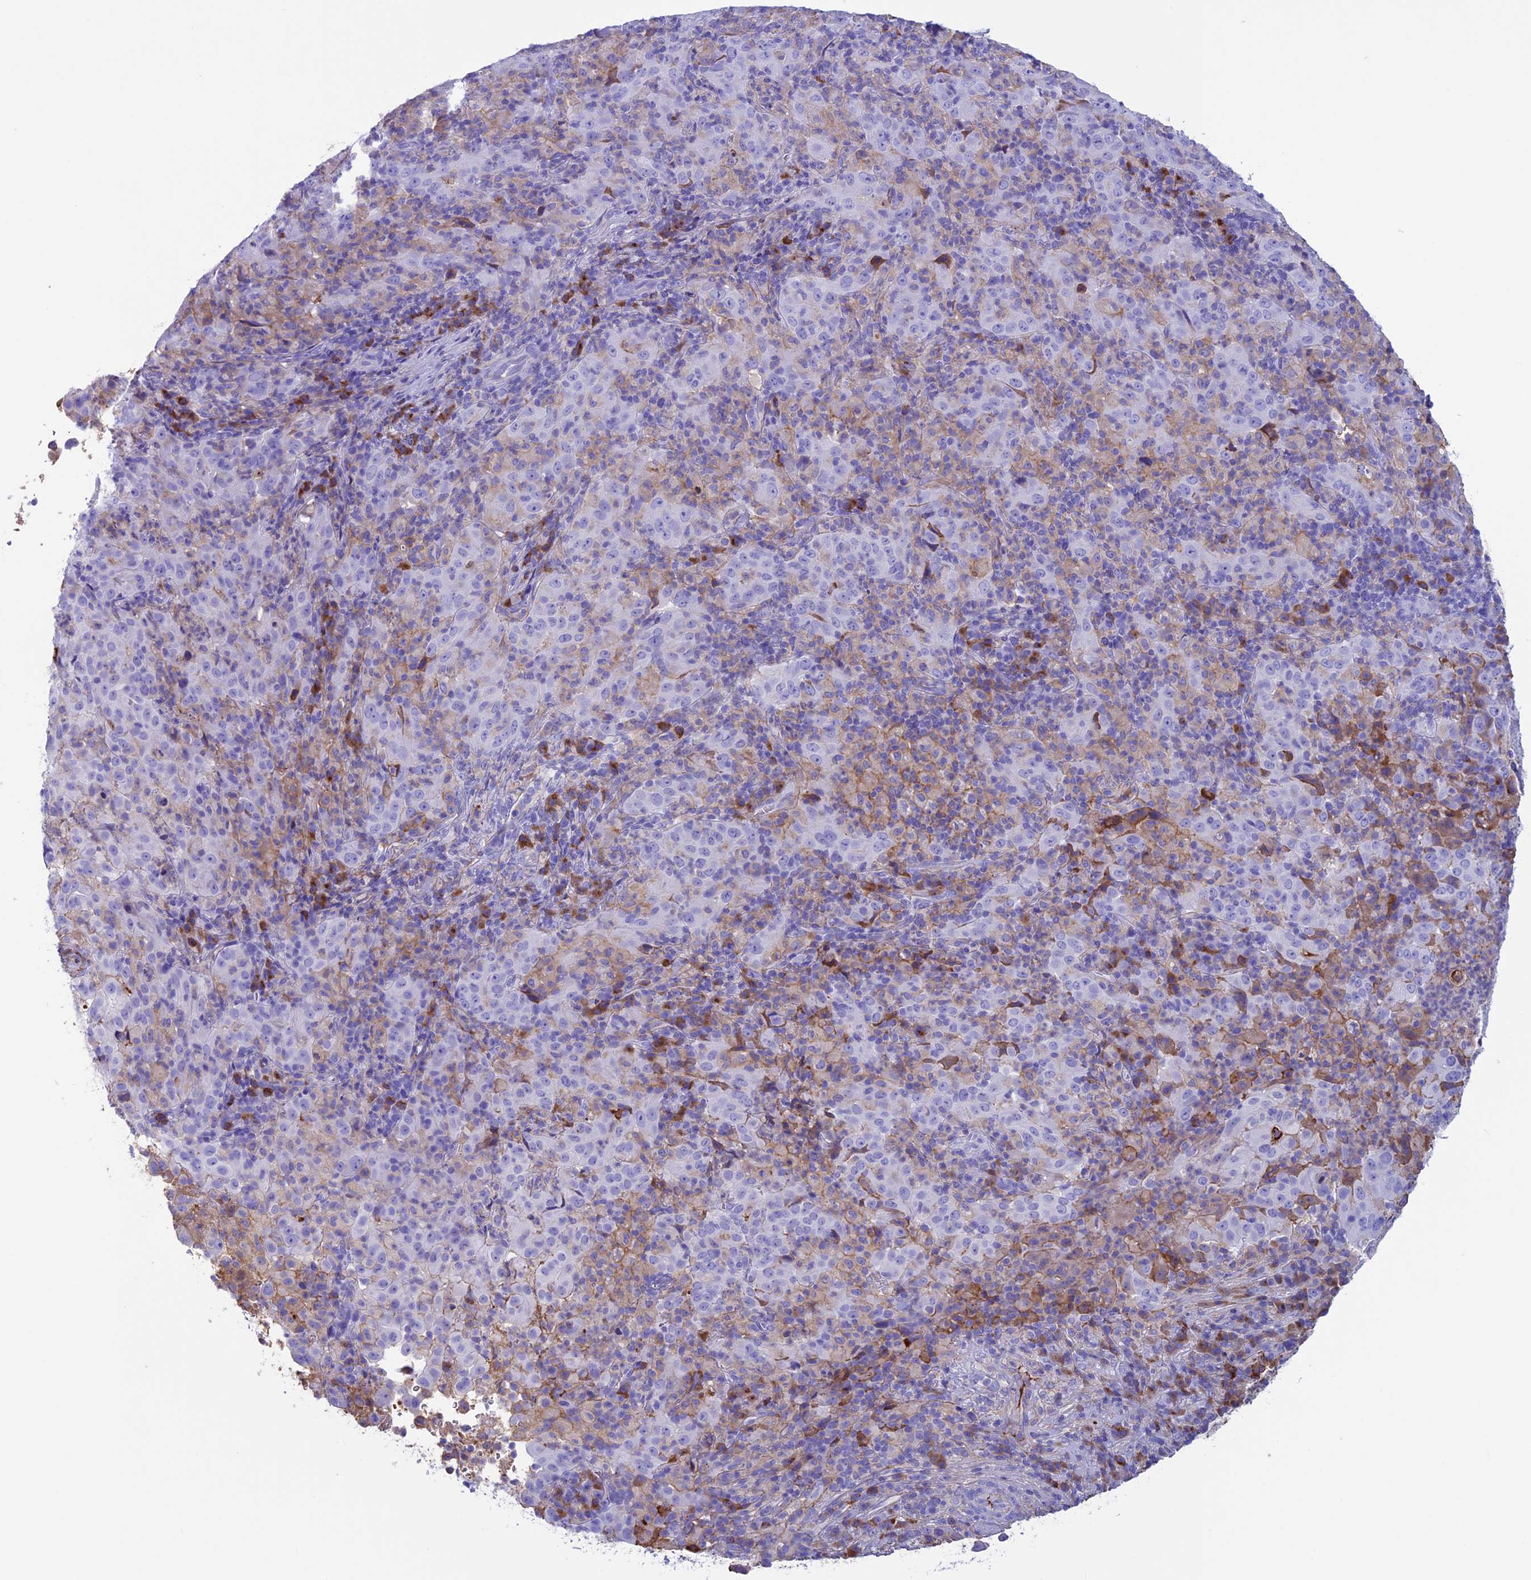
{"staining": {"intensity": "negative", "quantity": "none", "location": "none"}, "tissue": "pancreatic cancer", "cell_type": "Tumor cells", "image_type": "cancer", "snomed": [{"axis": "morphology", "description": "Adenocarcinoma, NOS"}, {"axis": "topography", "description": "Pancreas"}], "caption": "A photomicrograph of pancreatic adenocarcinoma stained for a protein demonstrates no brown staining in tumor cells.", "gene": "IGSF6", "patient": {"sex": "male", "age": 63}}